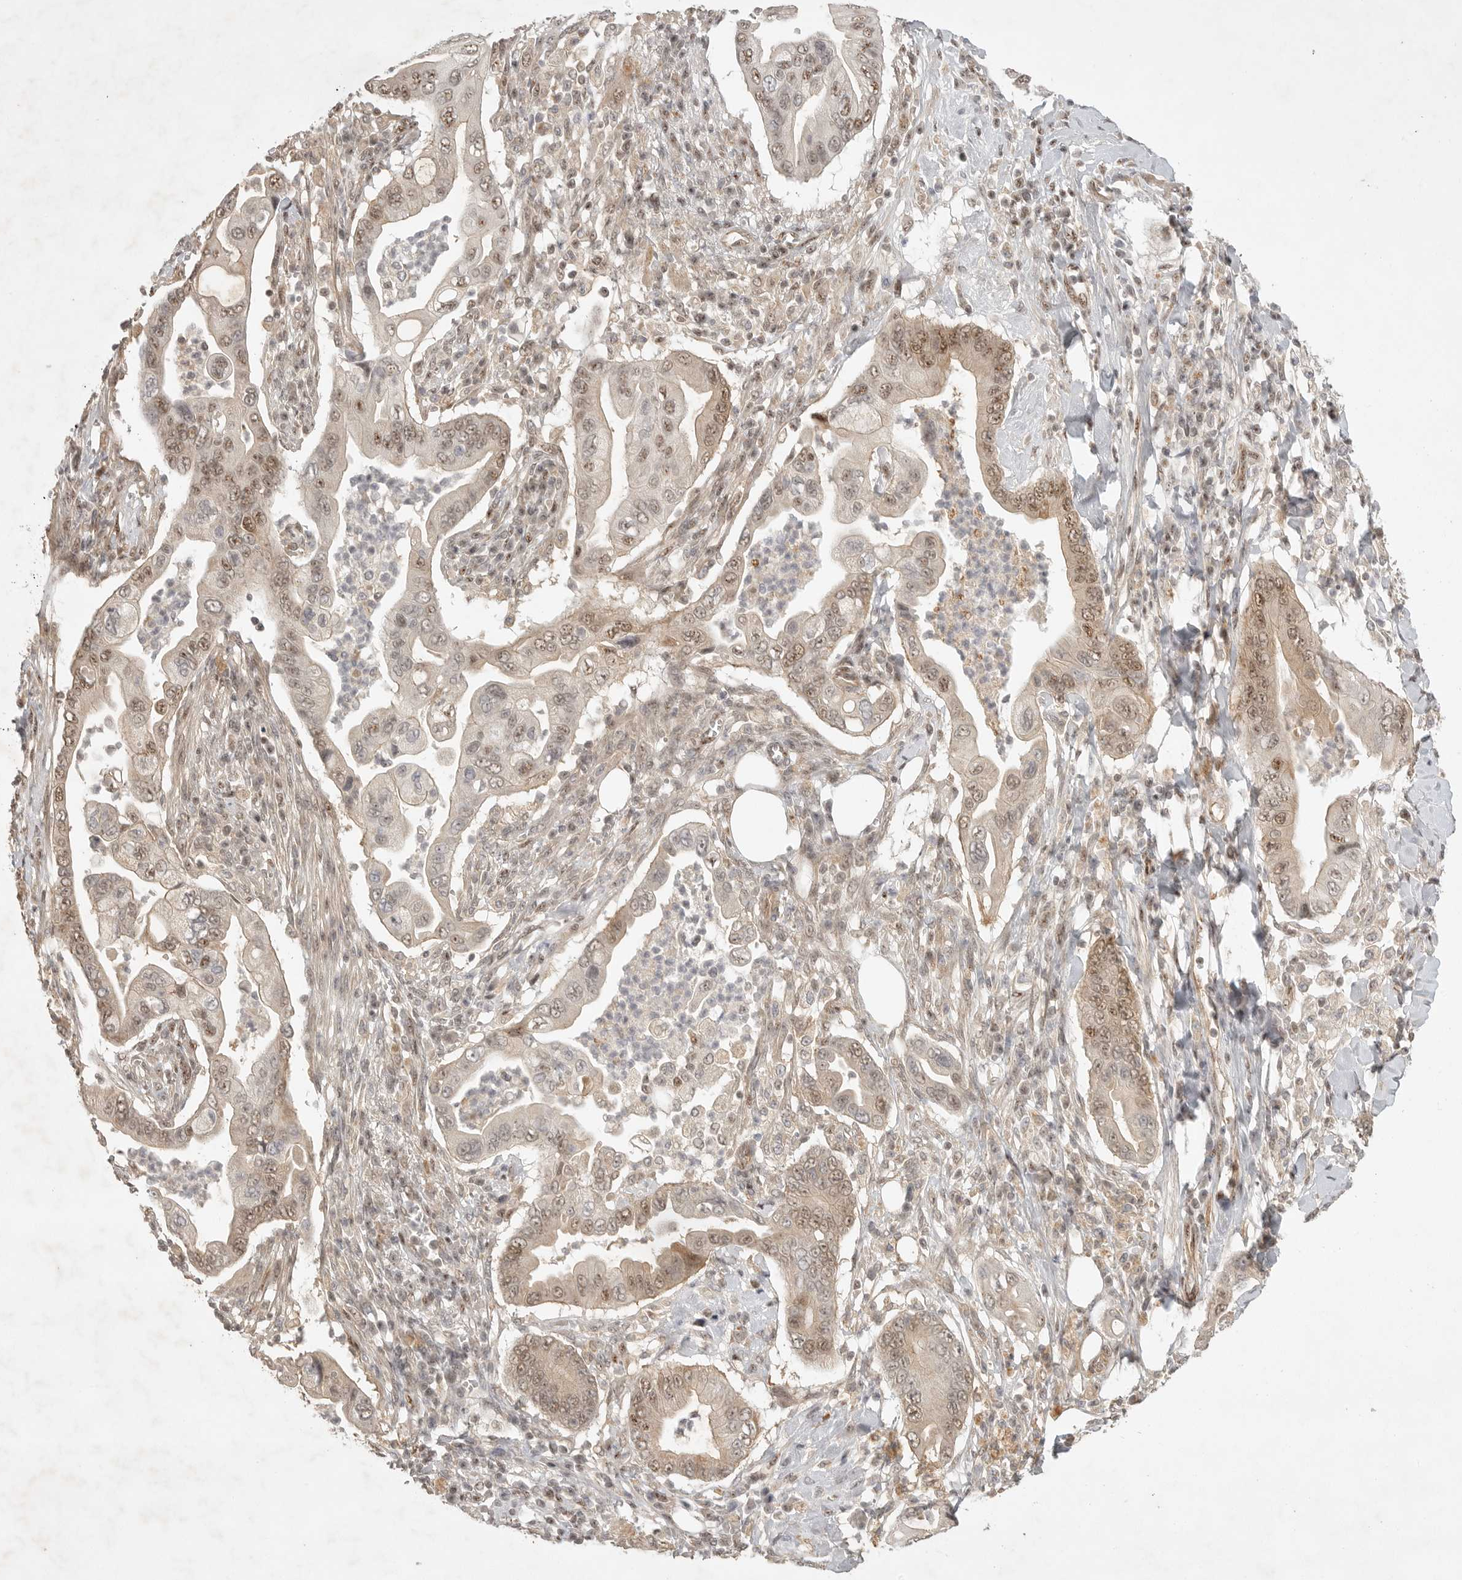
{"staining": {"intensity": "moderate", "quantity": ">75%", "location": "nuclear"}, "tissue": "pancreatic cancer", "cell_type": "Tumor cells", "image_type": "cancer", "snomed": [{"axis": "morphology", "description": "Adenocarcinoma, NOS"}, {"axis": "topography", "description": "Pancreas"}], "caption": "IHC image of pancreatic adenocarcinoma stained for a protein (brown), which reveals medium levels of moderate nuclear expression in approximately >75% of tumor cells.", "gene": "POMP", "patient": {"sex": "male", "age": 78}}